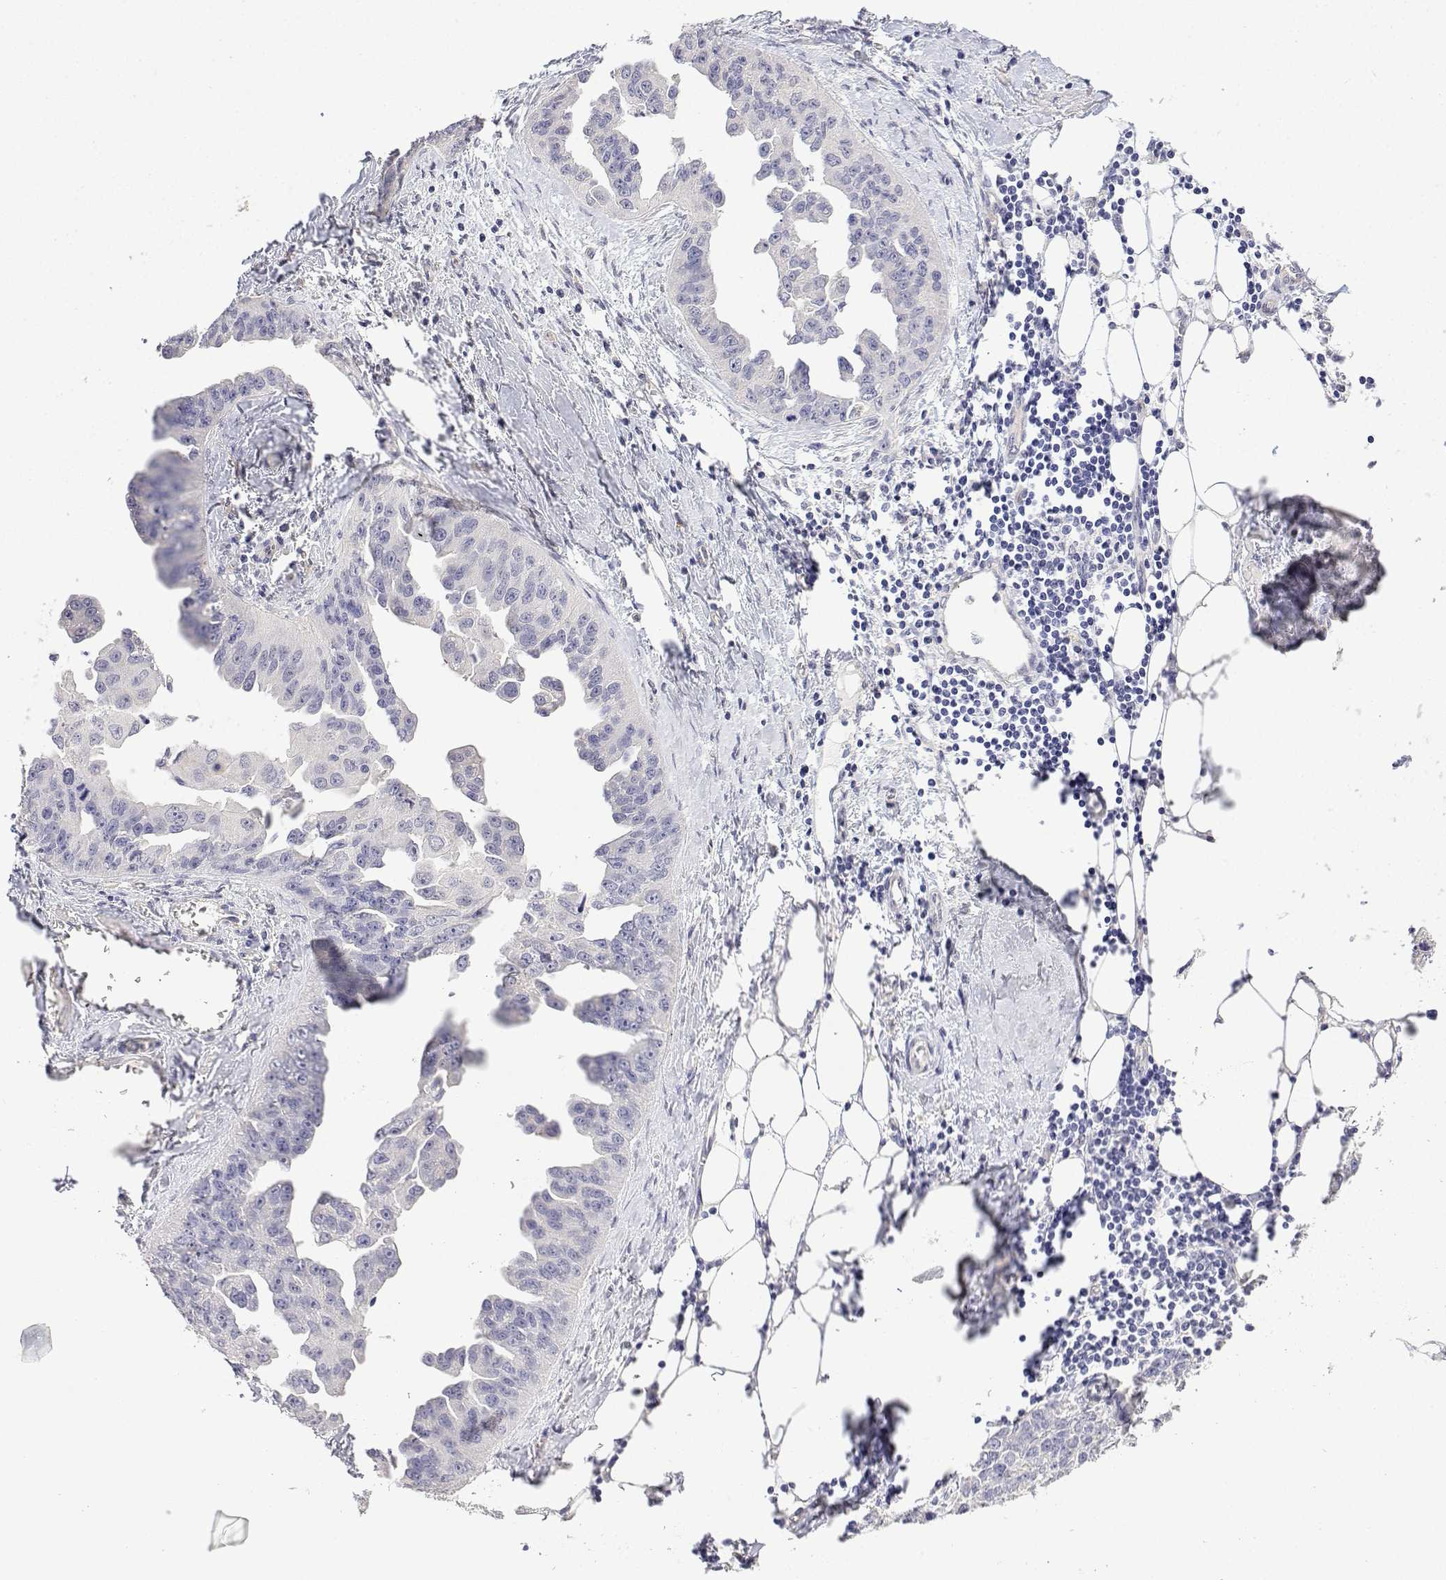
{"staining": {"intensity": "negative", "quantity": "none", "location": "none"}, "tissue": "ovarian cancer", "cell_type": "Tumor cells", "image_type": "cancer", "snomed": [{"axis": "morphology", "description": "Cystadenocarcinoma, serous, NOS"}, {"axis": "topography", "description": "Ovary"}], "caption": "A photomicrograph of human ovarian cancer is negative for staining in tumor cells.", "gene": "PLCB1", "patient": {"sex": "female", "age": 75}}